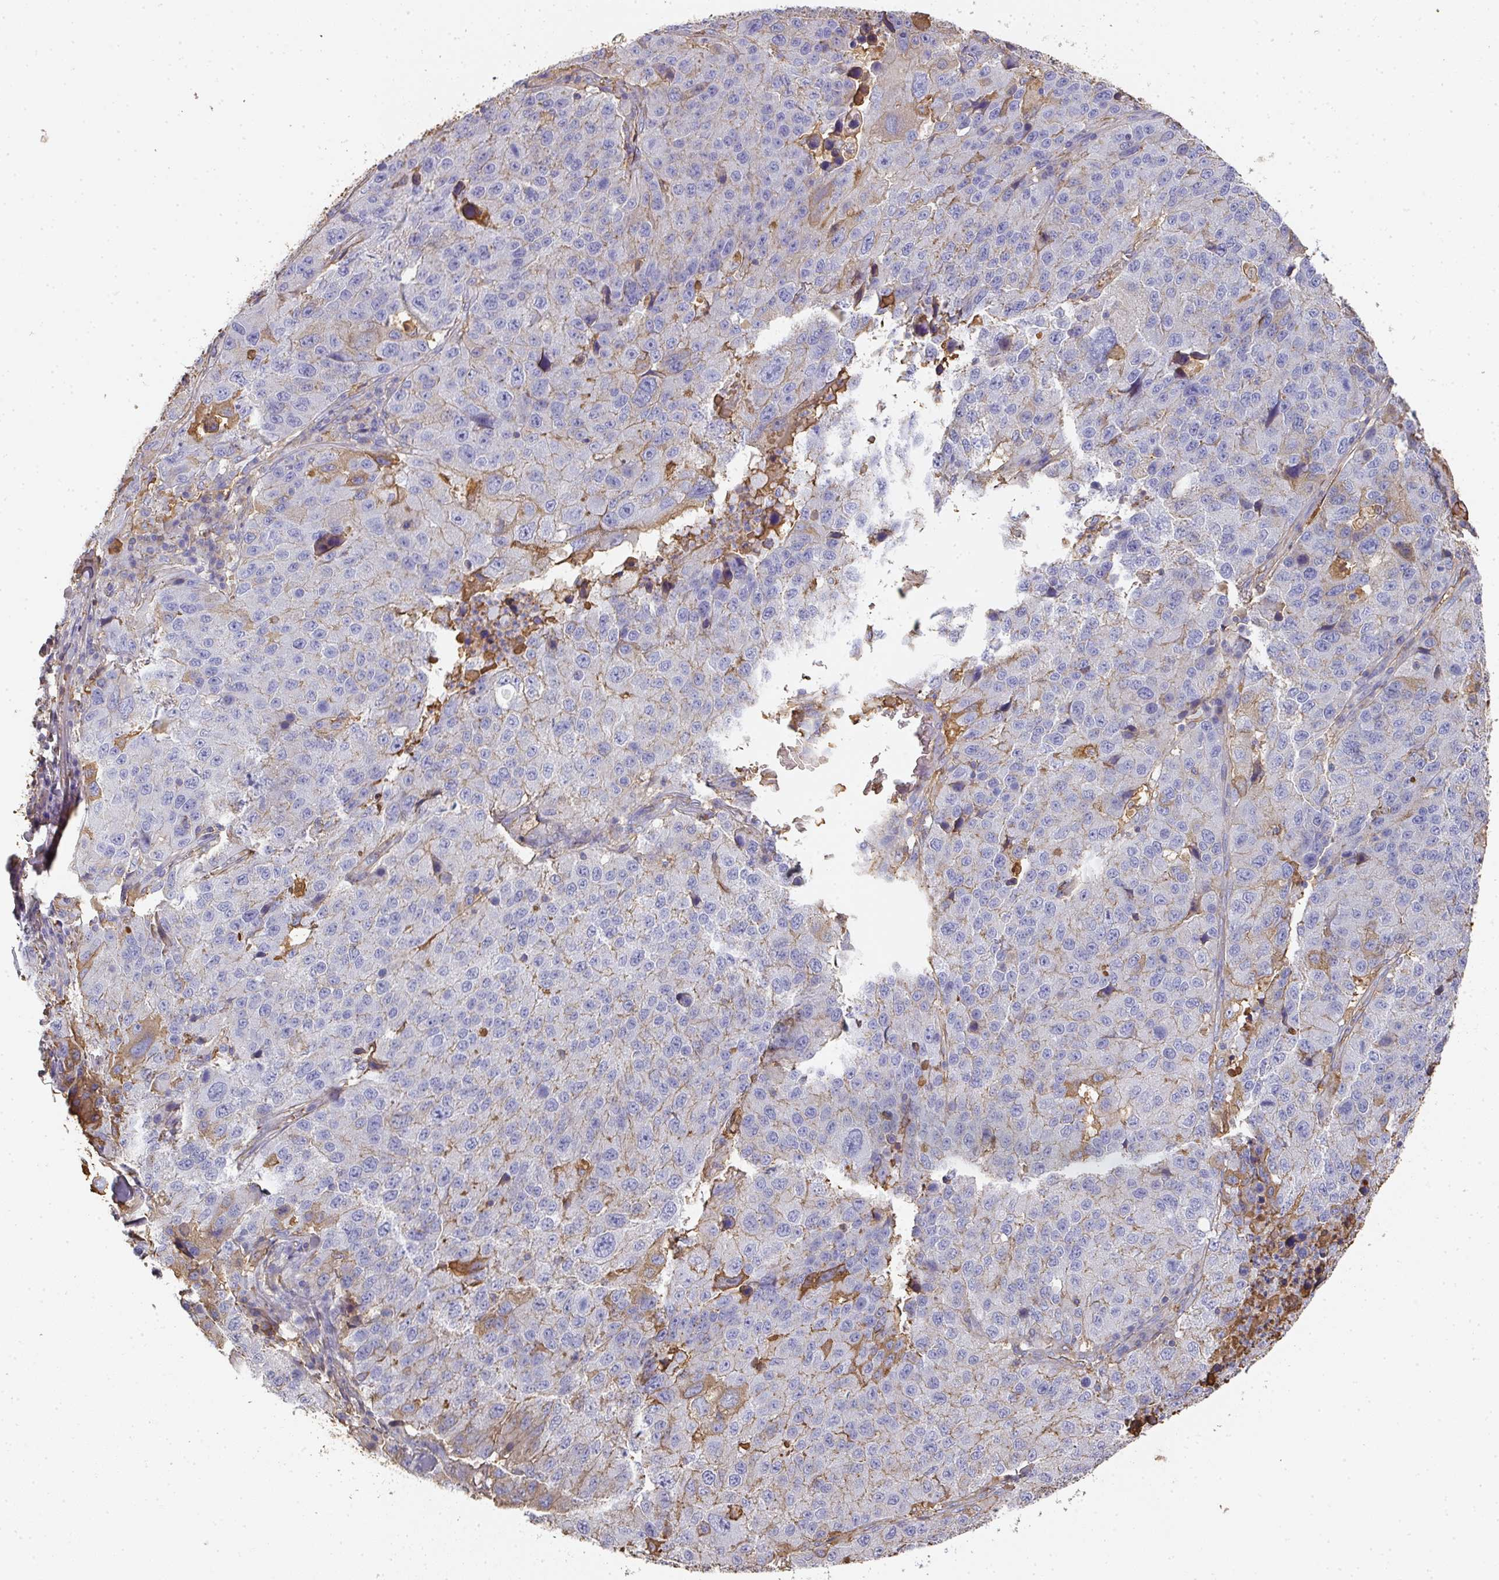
{"staining": {"intensity": "negative", "quantity": "none", "location": "none"}, "tissue": "stomach cancer", "cell_type": "Tumor cells", "image_type": "cancer", "snomed": [{"axis": "morphology", "description": "Adenocarcinoma, NOS"}, {"axis": "topography", "description": "Stomach"}], "caption": "DAB (3,3'-diaminobenzidine) immunohistochemical staining of adenocarcinoma (stomach) shows no significant positivity in tumor cells.", "gene": "ALB", "patient": {"sex": "male", "age": 71}}